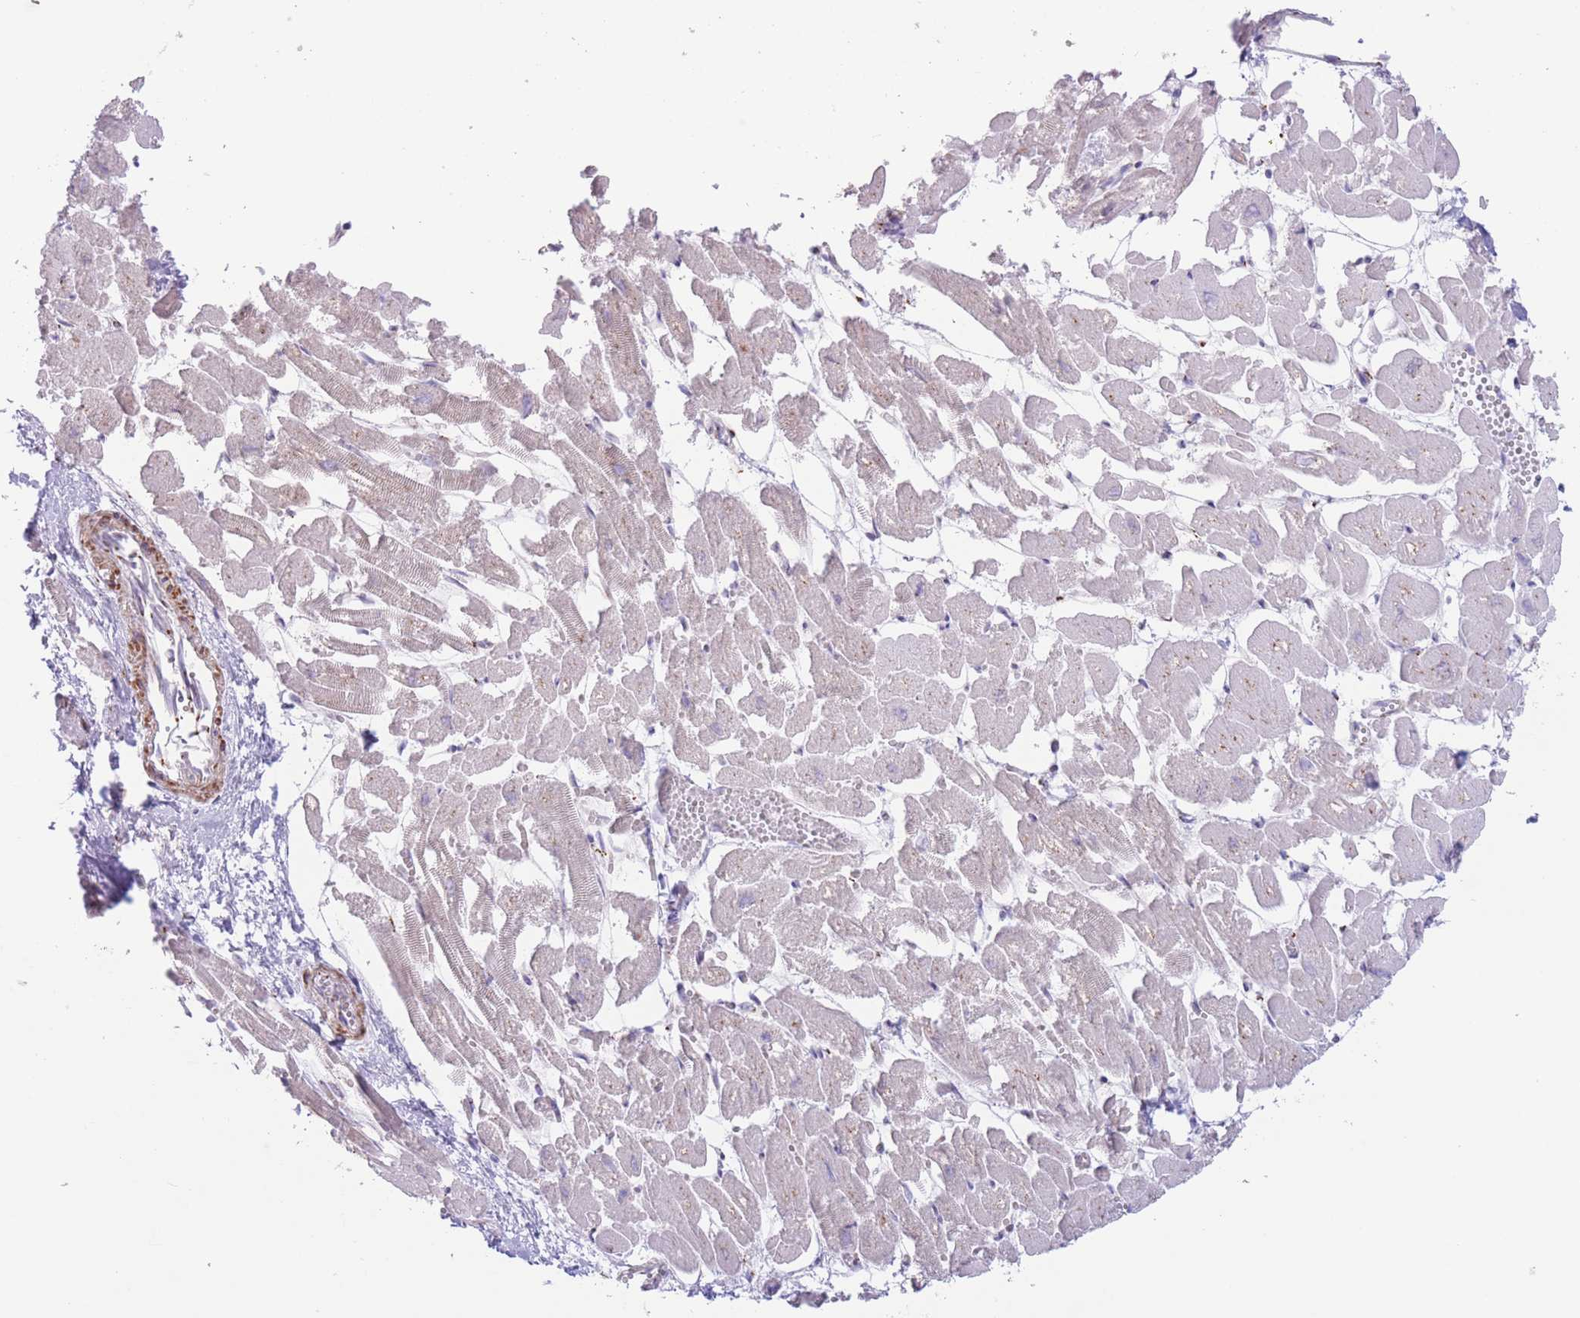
{"staining": {"intensity": "moderate", "quantity": "25%-75%", "location": "cytoplasmic/membranous"}, "tissue": "heart muscle", "cell_type": "Cardiomyocytes", "image_type": "normal", "snomed": [{"axis": "morphology", "description": "Normal tissue, NOS"}, {"axis": "topography", "description": "Heart"}], "caption": "Immunohistochemistry photomicrograph of normal heart muscle: human heart muscle stained using immunohistochemistry (IHC) demonstrates medium levels of moderate protein expression localized specifically in the cytoplasmic/membranous of cardiomyocytes, appearing as a cytoplasmic/membranous brown color.", "gene": "MPND", "patient": {"sex": "male", "age": 54}}